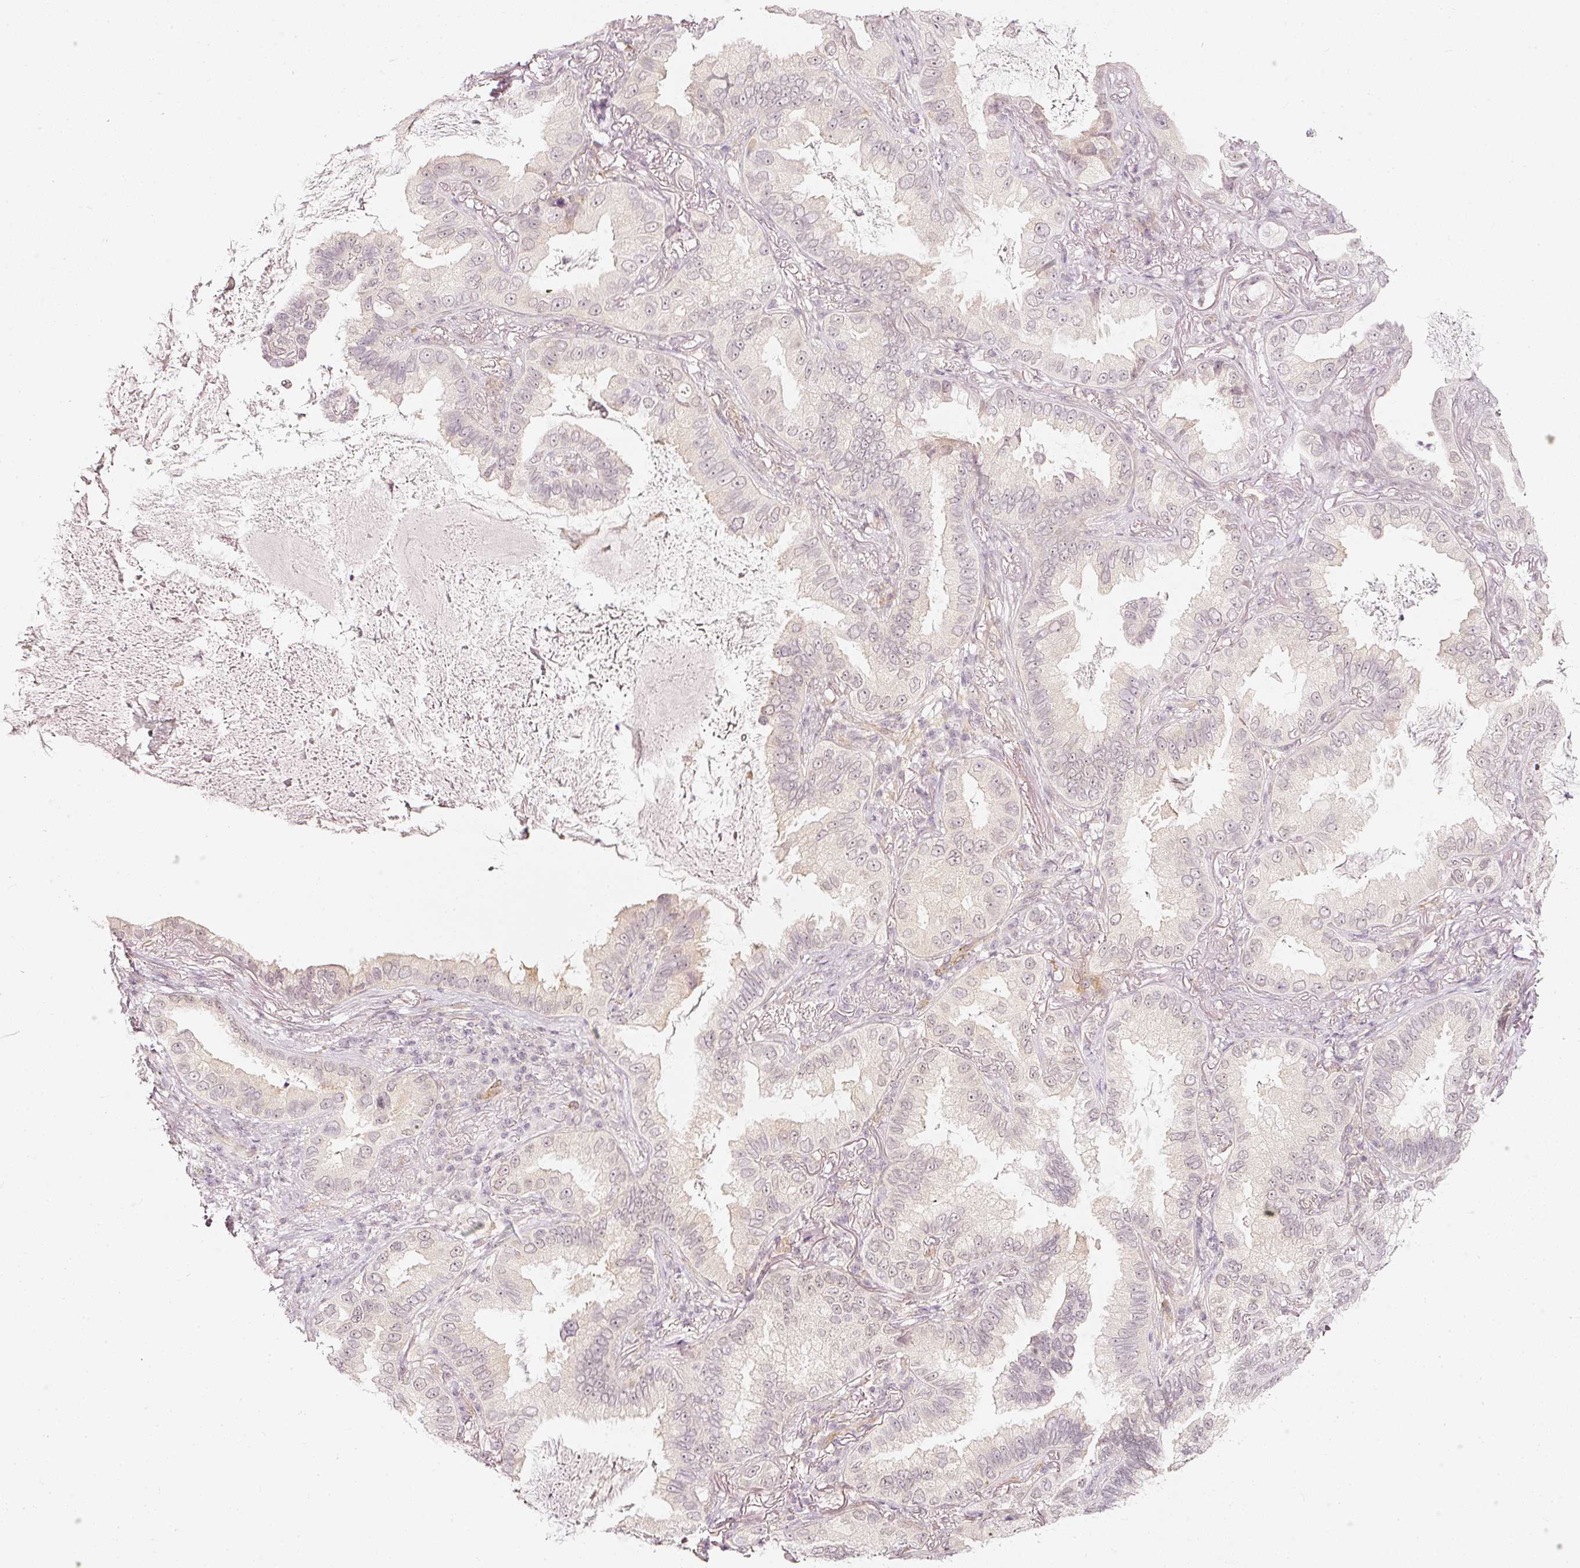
{"staining": {"intensity": "negative", "quantity": "none", "location": "none"}, "tissue": "lung cancer", "cell_type": "Tumor cells", "image_type": "cancer", "snomed": [{"axis": "morphology", "description": "Adenocarcinoma, NOS"}, {"axis": "topography", "description": "Lung"}], "caption": "Human lung cancer (adenocarcinoma) stained for a protein using IHC exhibits no positivity in tumor cells.", "gene": "DRD2", "patient": {"sex": "female", "age": 69}}